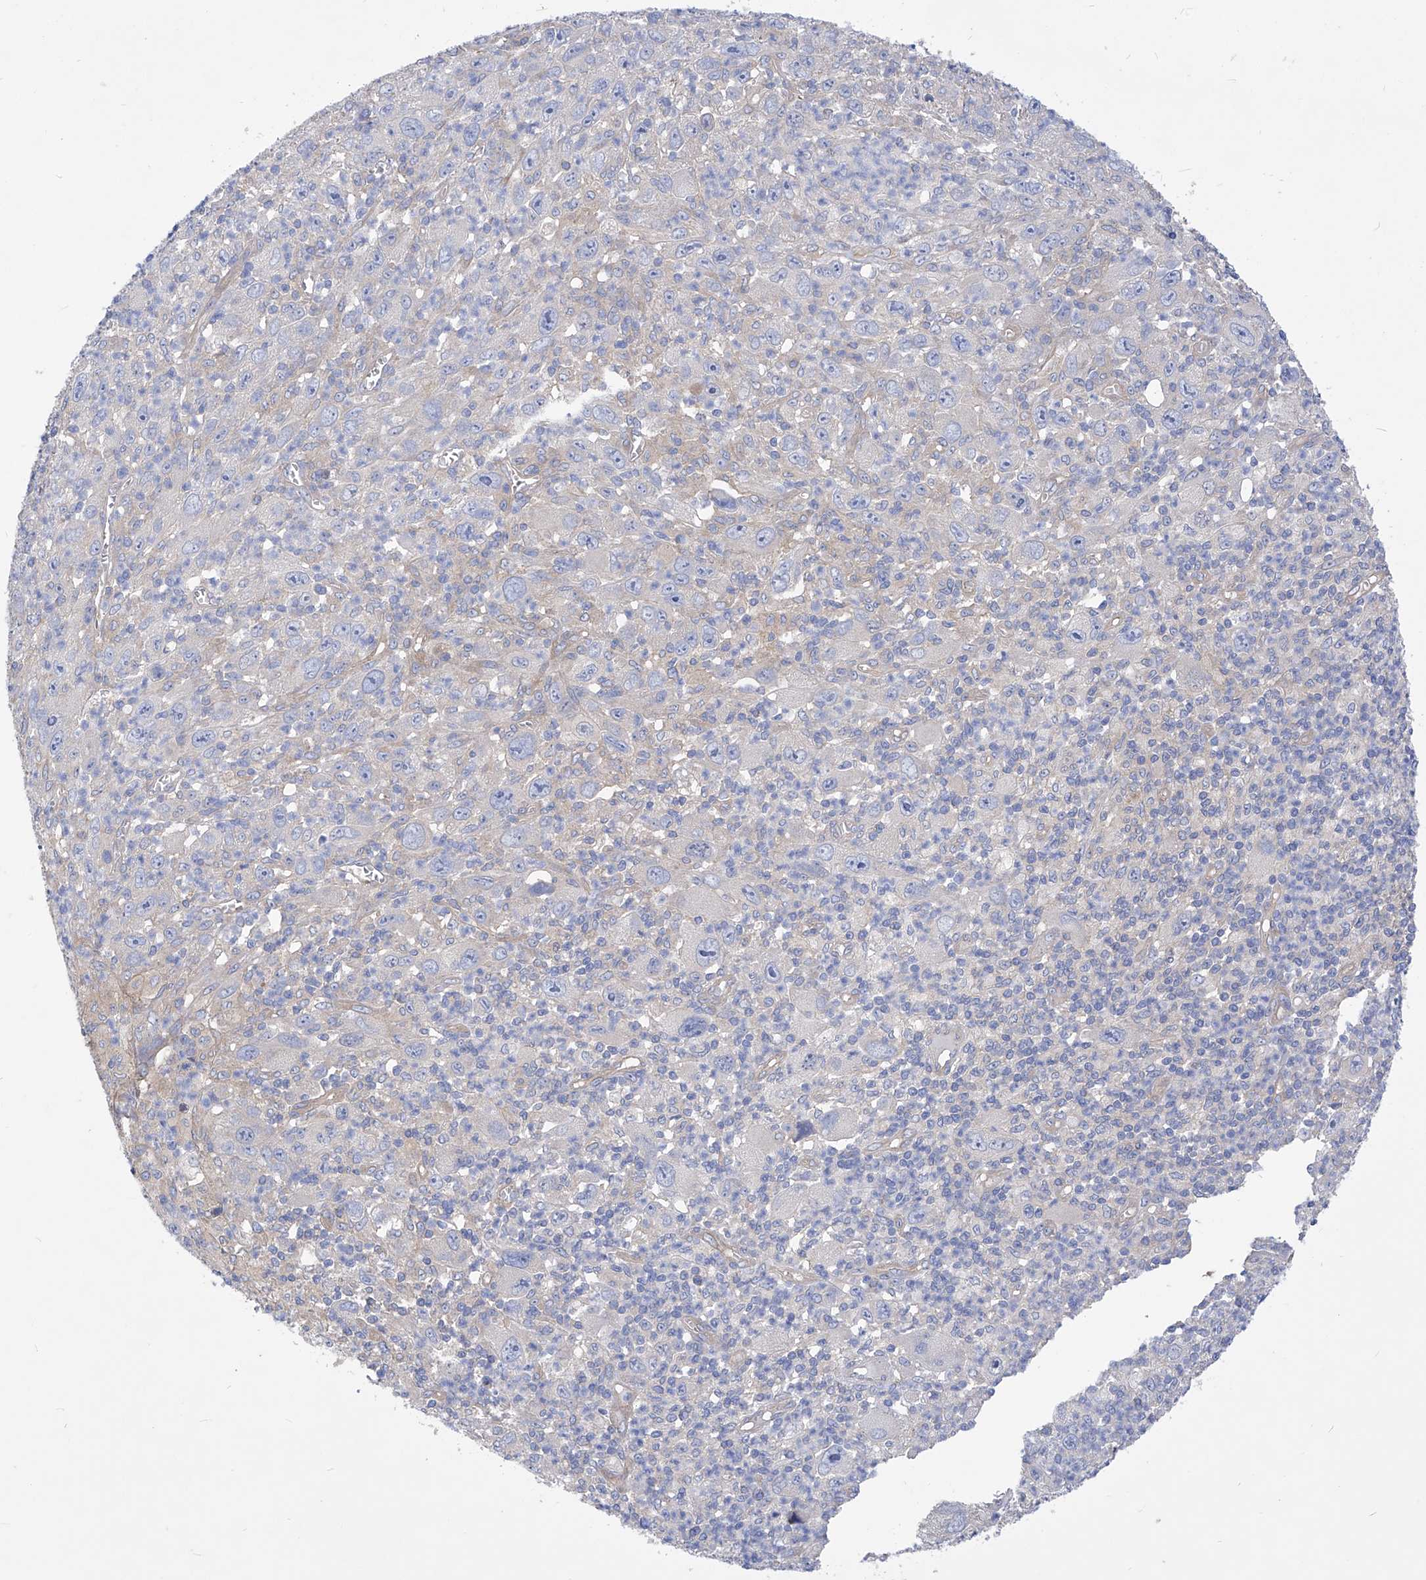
{"staining": {"intensity": "weak", "quantity": "<25%", "location": "cytoplasmic/membranous"}, "tissue": "melanoma", "cell_type": "Tumor cells", "image_type": "cancer", "snomed": [{"axis": "morphology", "description": "Malignant melanoma, Metastatic site"}, {"axis": "topography", "description": "Skin"}], "caption": "High power microscopy histopathology image of an IHC histopathology image of malignant melanoma (metastatic site), revealing no significant positivity in tumor cells.", "gene": "XPNPEP1", "patient": {"sex": "female", "age": 56}}